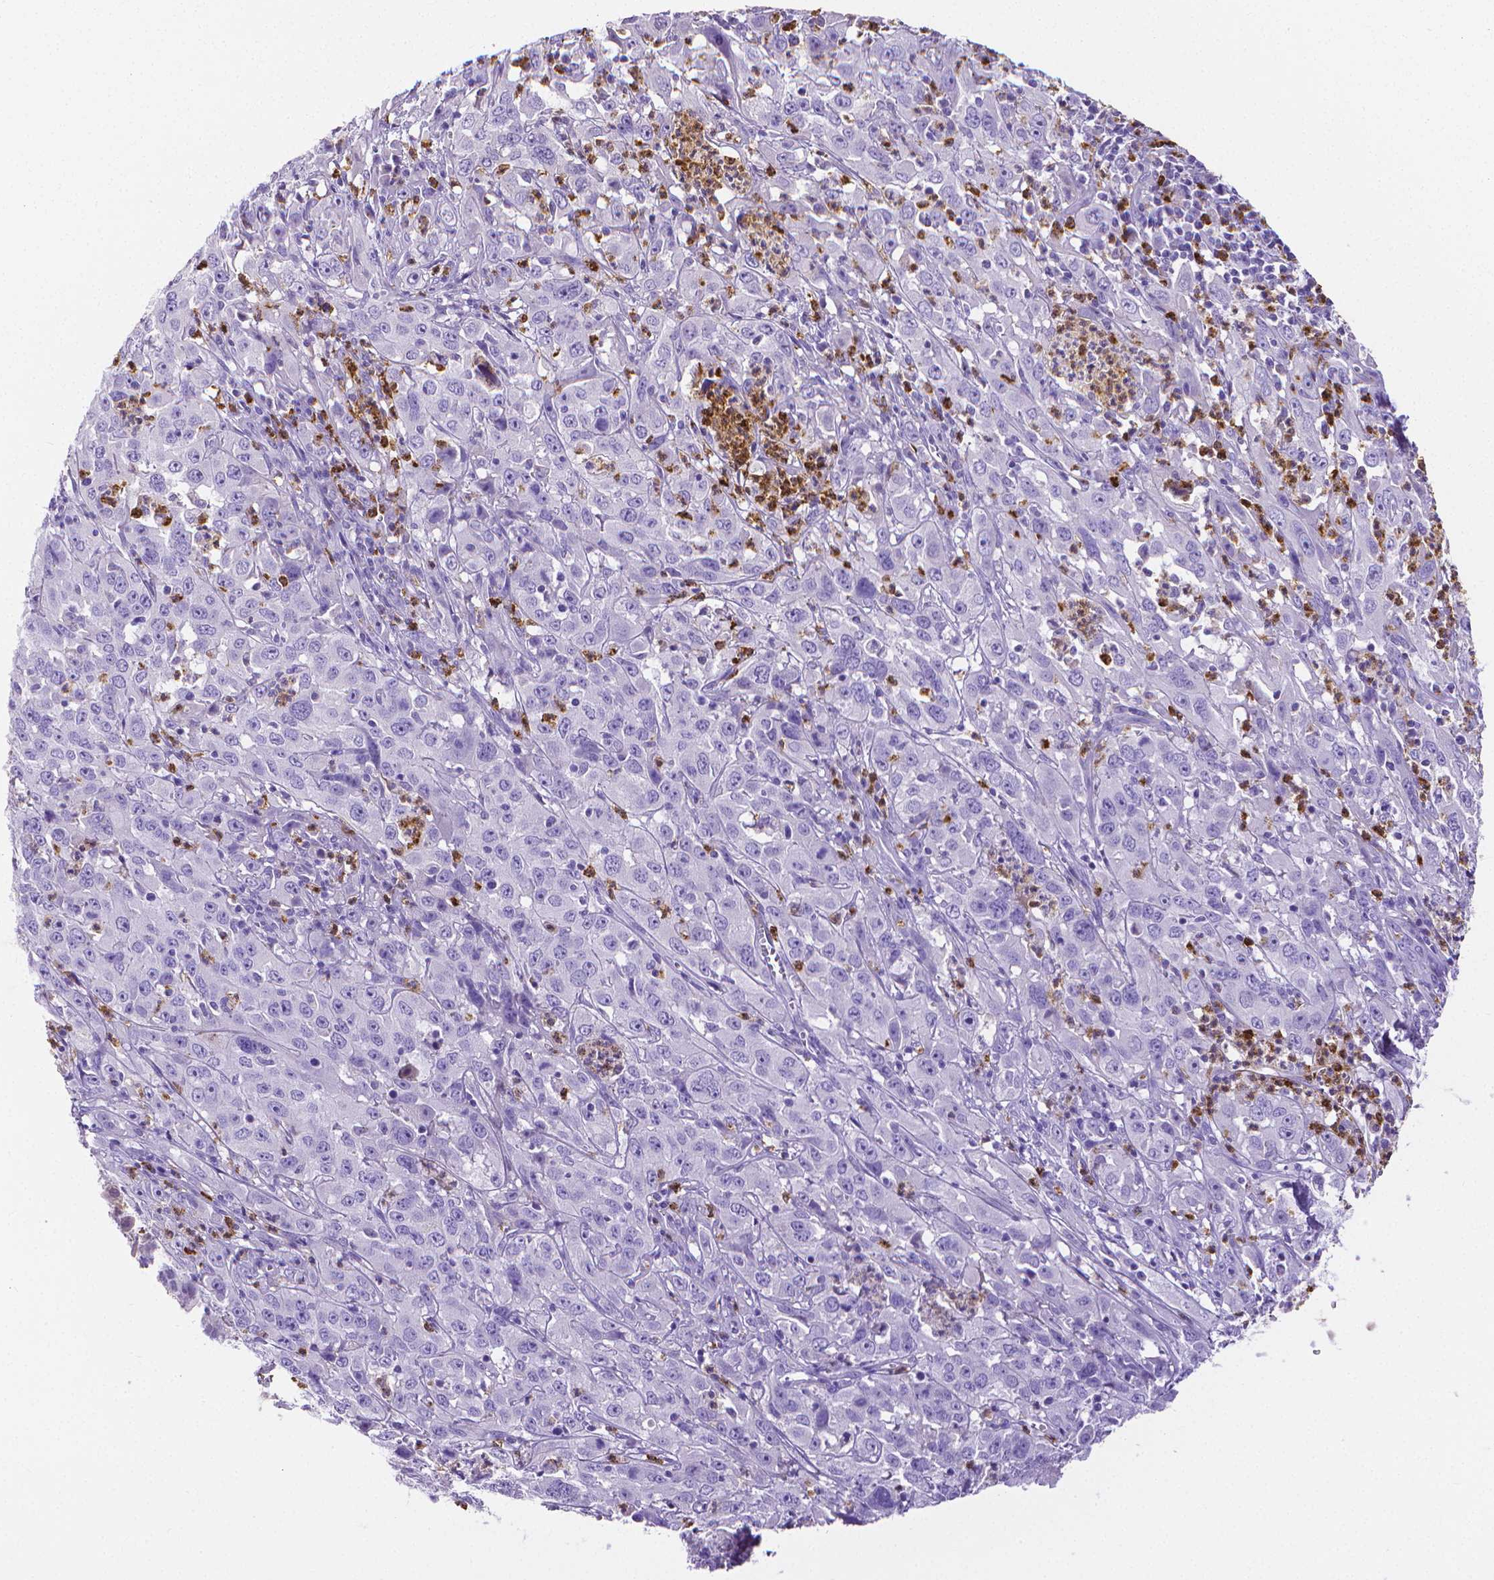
{"staining": {"intensity": "negative", "quantity": "none", "location": "none"}, "tissue": "cervical cancer", "cell_type": "Tumor cells", "image_type": "cancer", "snomed": [{"axis": "morphology", "description": "Squamous cell carcinoma, NOS"}, {"axis": "topography", "description": "Cervix"}], "caption": "High magnification brightfield microscopy of cervical squamous cell carcinoma stained with DAB (brown) and counterstained with hematoxylin (blue): tumor cells show no significant positivity. The staining was performed using DAB to visualize the protein expression in brown, while the nuclei were stained in blue with hematoxylin (Magnification: 20x).", "gene": "MMP9", "patient": {"sex": "female", "age": 32}}